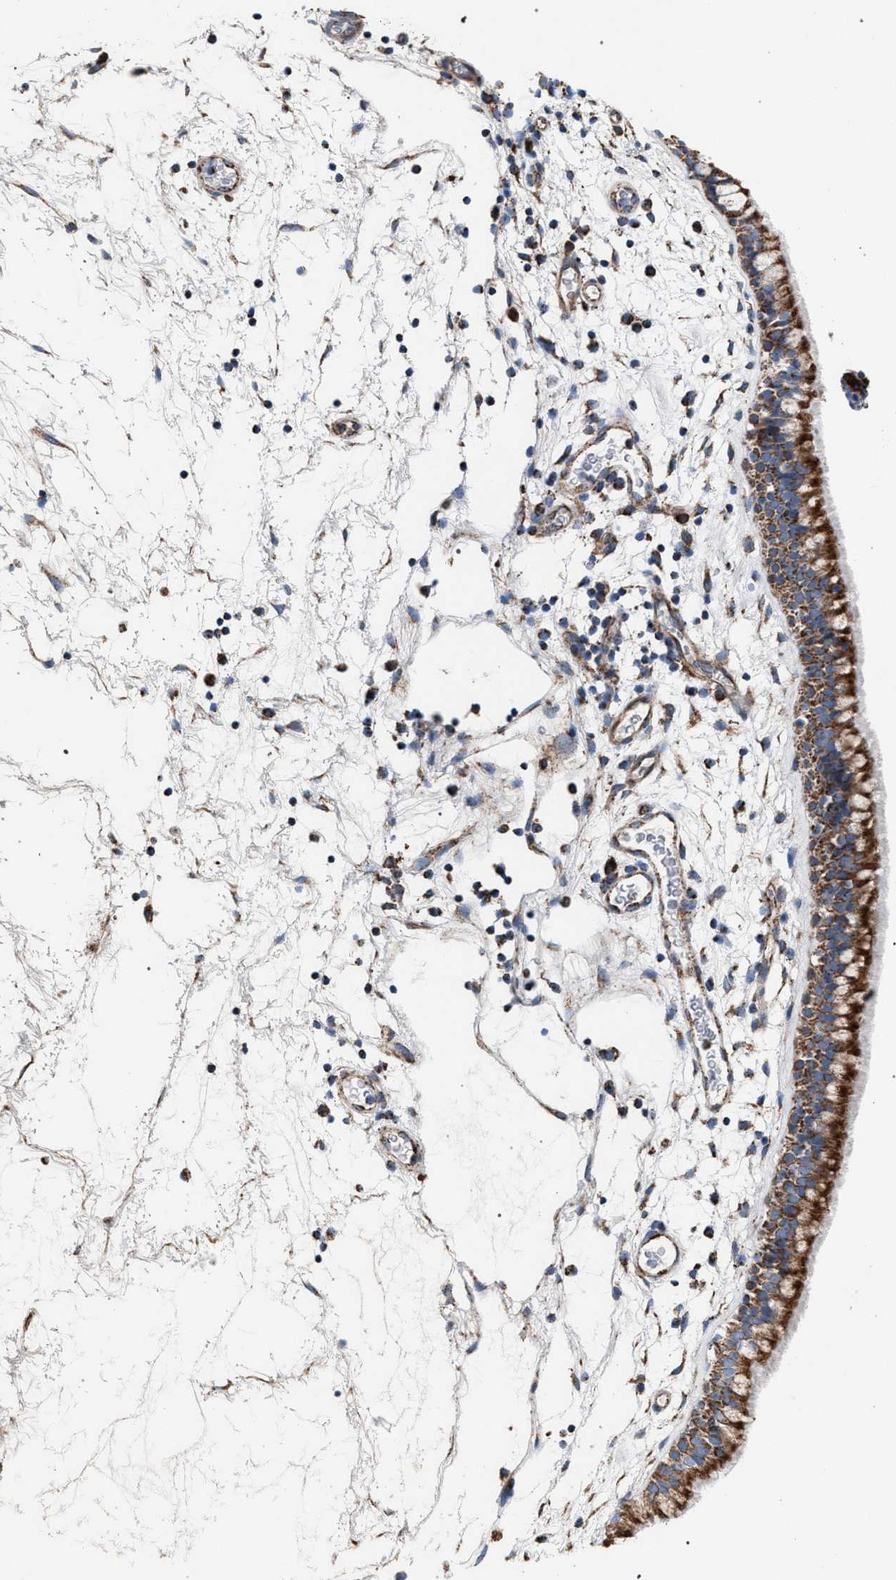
{"staining": {"intensity": "strong", "quantity": ">75%", "location": "cytoplasmic/membranous"}, "tissue": "nasopharynx", "cell_type": "Respiratory epithelial cells", "image_type": "normal", "snomed": [{"axis": "morphology", "description": "Normal tissue, NOS"}, {"axis": "morphology", "description": "Inflammation, NOS"}, {"axis": "topography", "description": "Nasopharynx"}], "caption": "High-magnification brightfield microscopy of benign nasopharynx stained with DAB (3,3'-diaminobenzidine) (brown) and counterstained with hematoxylin (blue). respiratory epithelial cells exhibit strong cytoplasmic/membranous staining is identified in about>75% of cells. The staining was performed using DAB, with brown indicating positive protein expression. Nuclei are stained blue with hematoxylin.", "gene": "VPS13A", "patient": {"sex": "male", "age": 48}}